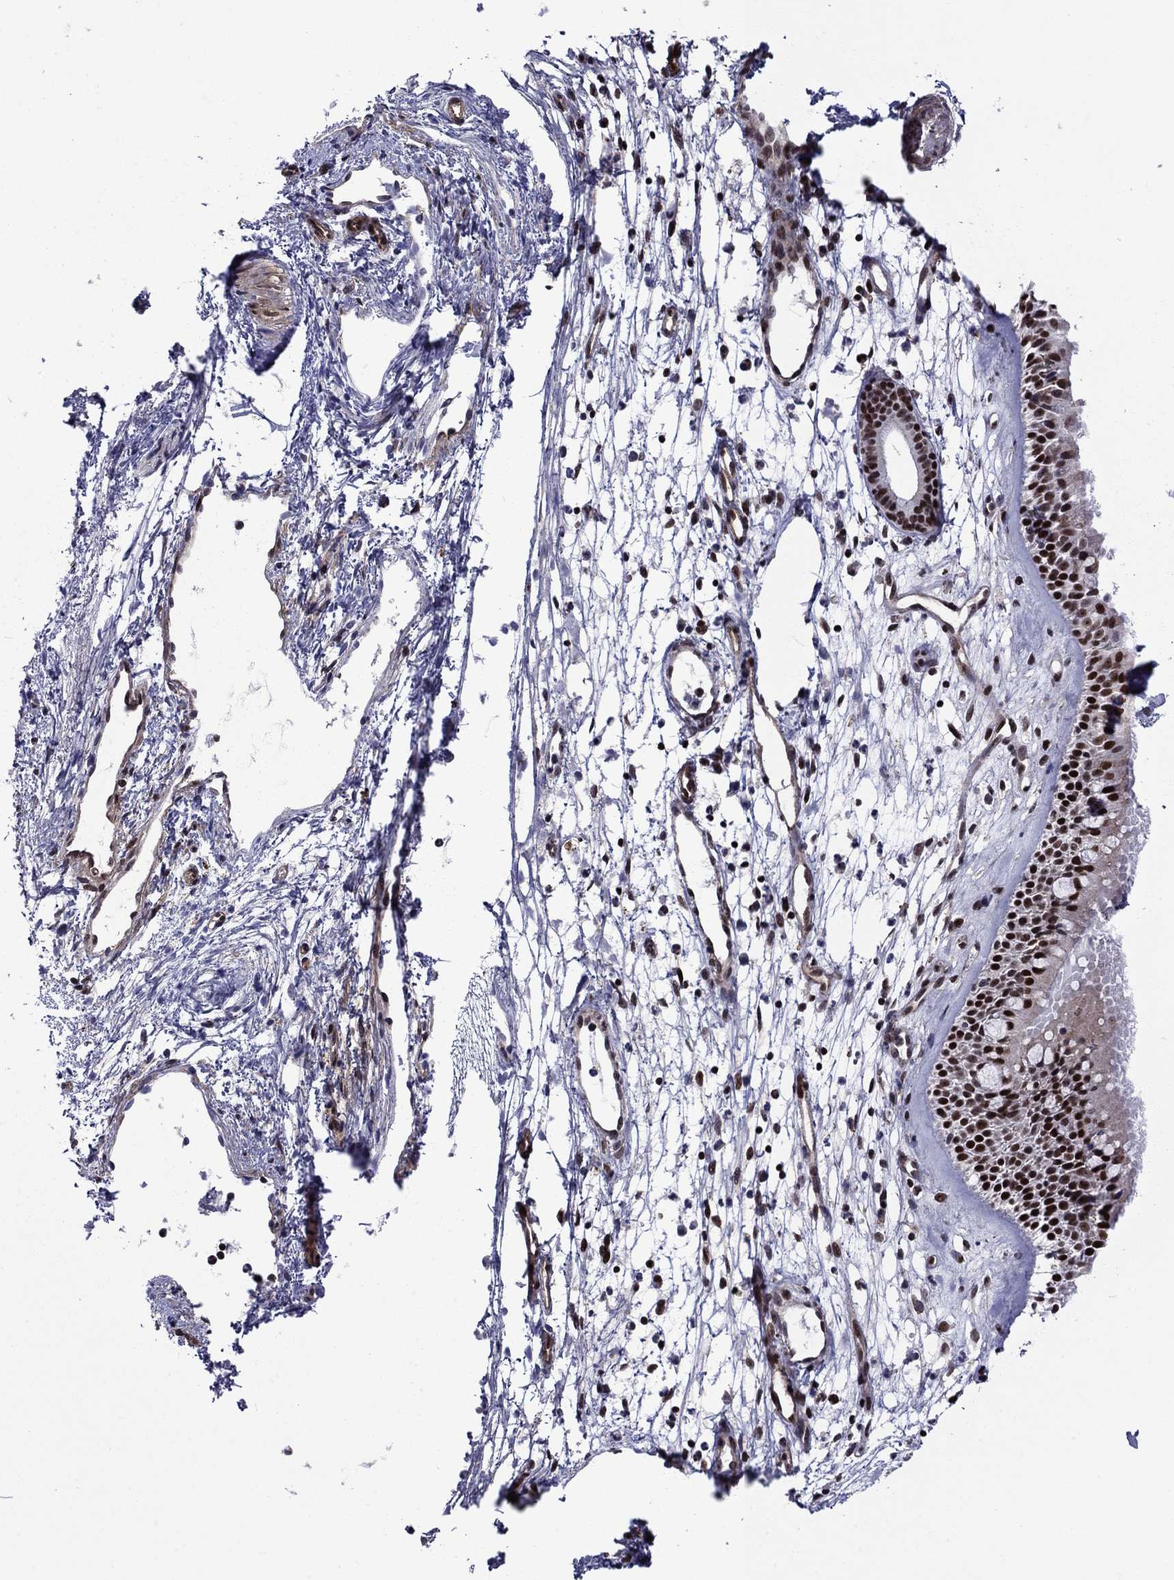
{"staining": {"intensity": "strong", "quantity": ">75%", "location": "nuclear"}, "tissue": "nasopharynx", "cell_type": "Respiratory epithelial cells", "image_type": "normal", "snomed": [{"axis": "morphology", "description": "Normal tissue, NOS"}, {"axis": "morphology", "description": "Polyp, NOS"}, {"axis": "topography", "description": "Nasopharynx"}], "caption": "Protein positivity by immunohistochemistry displays strong nuclear staining in about >75% of respiratory epithelial cells in unremarkable nasopharynx.", "gene": "SURF2", "patient": {"sex": "female", "age": 56}}